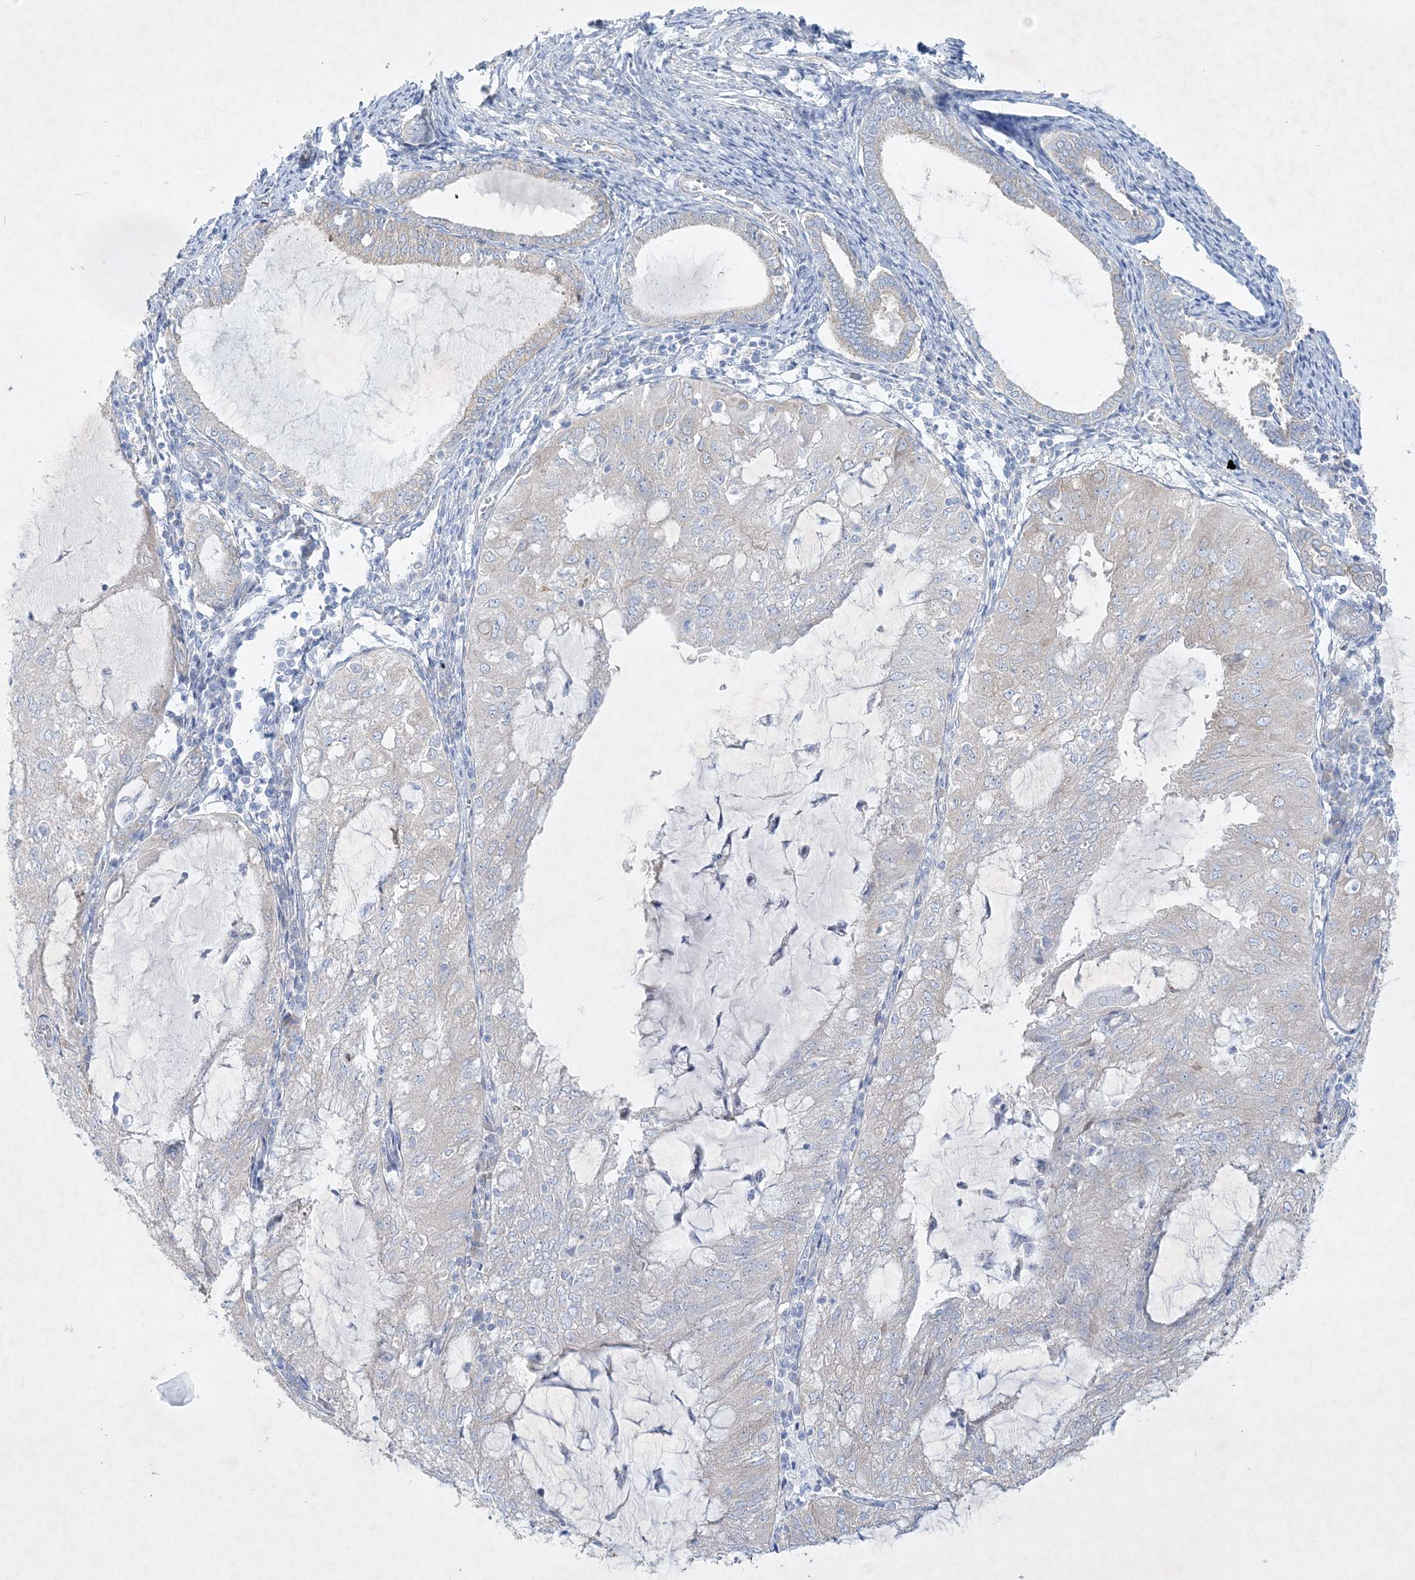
{"staining": {"intensity": "negative", "quantity": "none", "location": "none"}, "tissue": "endometrial cancer", "cell_type": "Tumor cells", "image_type": "cancer", "snomed": [{"axis": "morphology", "description": "Adenocarcinoma, NOS"}, {"axis": "topography", "description": "Endometrium"}], "caption": "High power microscopy micrograph of an IHC histopathology image of endometrial adenocarcinoma, revealing no significant staining in tumor cells.", "gene": "FARSB", "patient": {"sex": "female", "age": 81}}